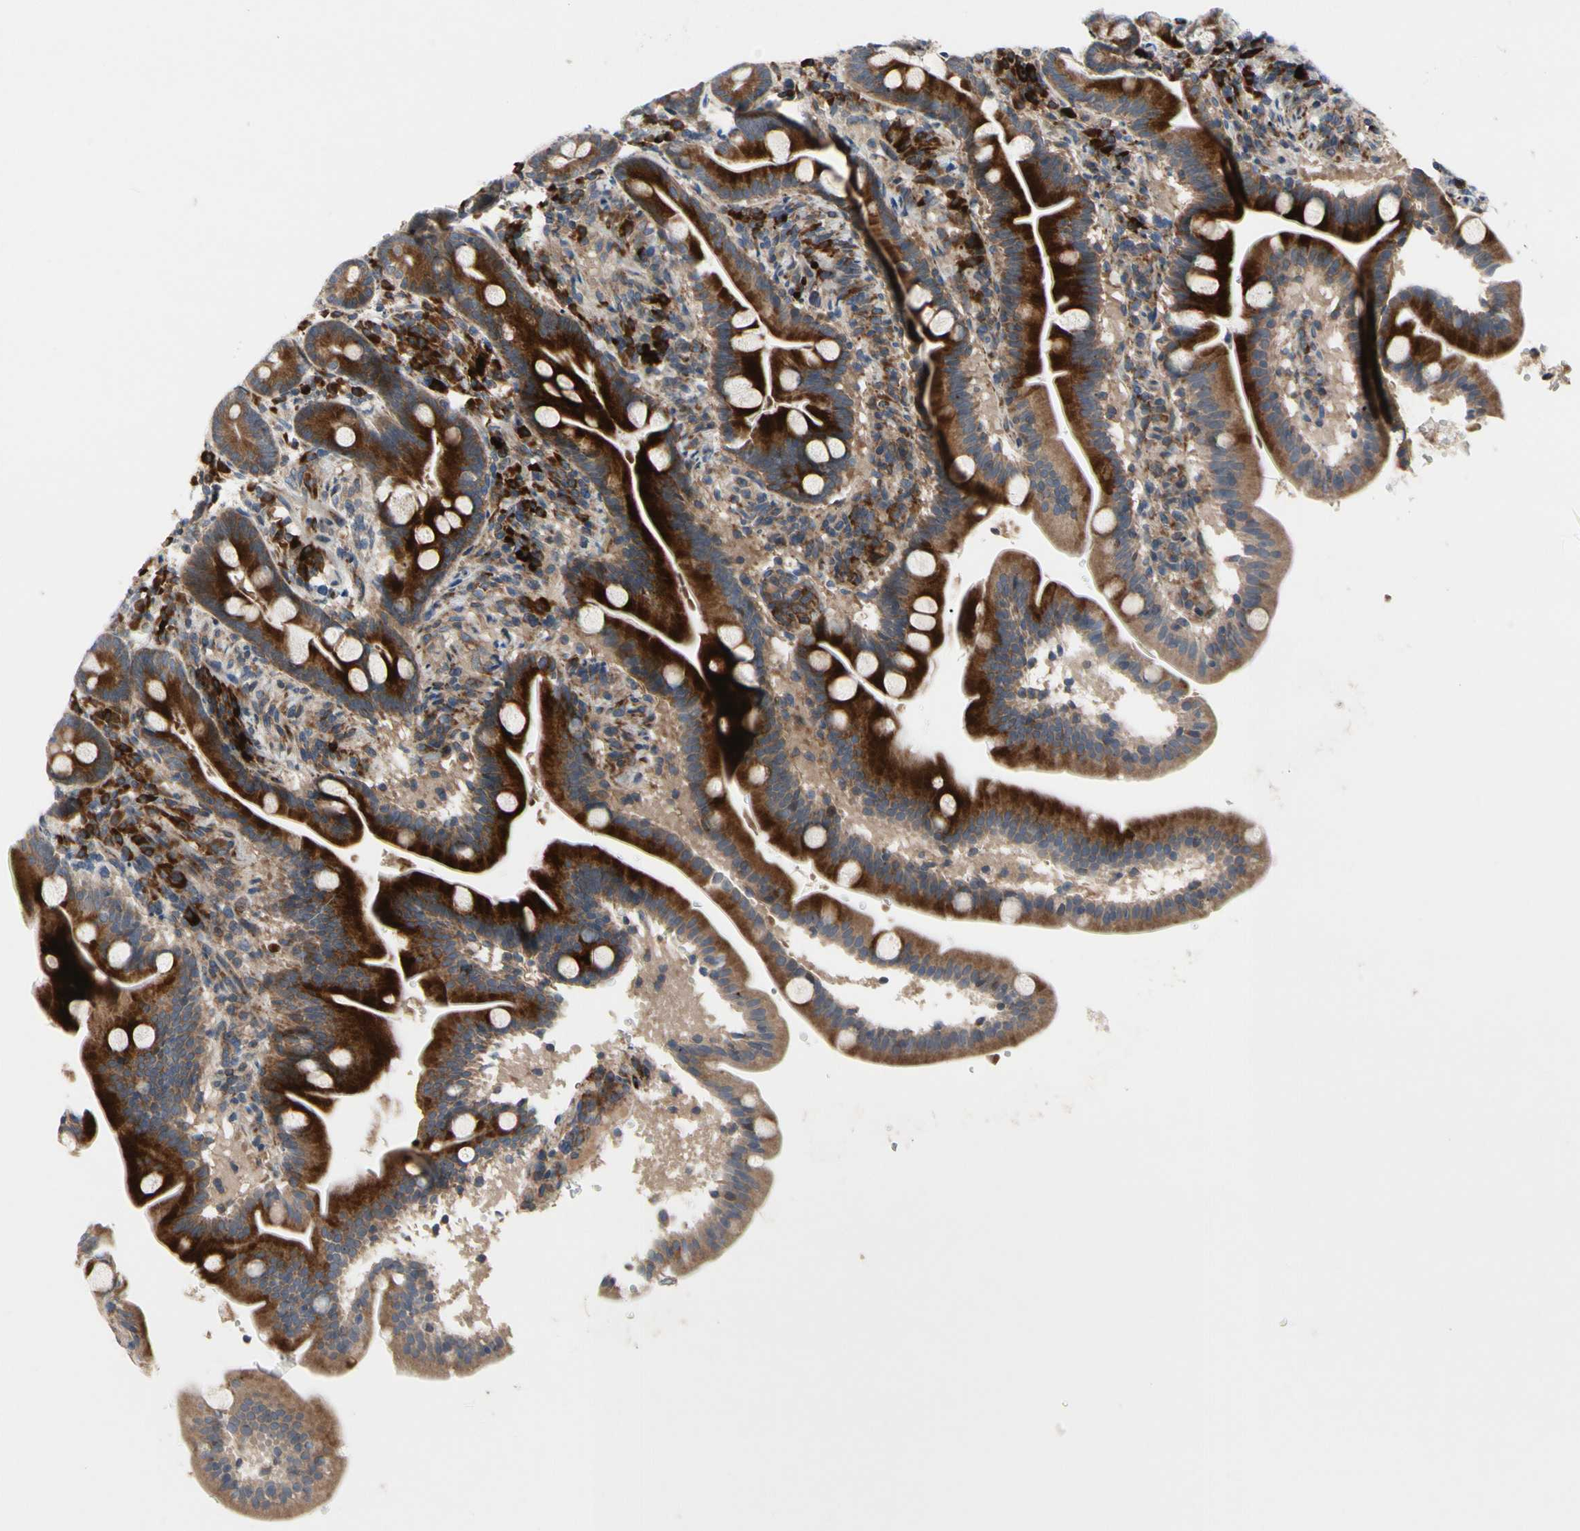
{"staining": {"intensity": "strong", "quantity": ">75%", "location": "cytoplasmic/membranous"}, "tissue": "duodenum", "cell_type": "Glandular cells", "image_type": "normal", "snomed": [{"axis": "morphology", "description": "Normal tissue, NOS"}, {"axis": "topography", "description": "Duodenum"}], "caption": "DAB immunohistochemical staining of normal human duodenum exhibits strong cytoplasmic/membranous protein positivity in about >75% of glandular cells.", "gene": "MMEL1", "patient": {"sex": "male", "age": 54}}